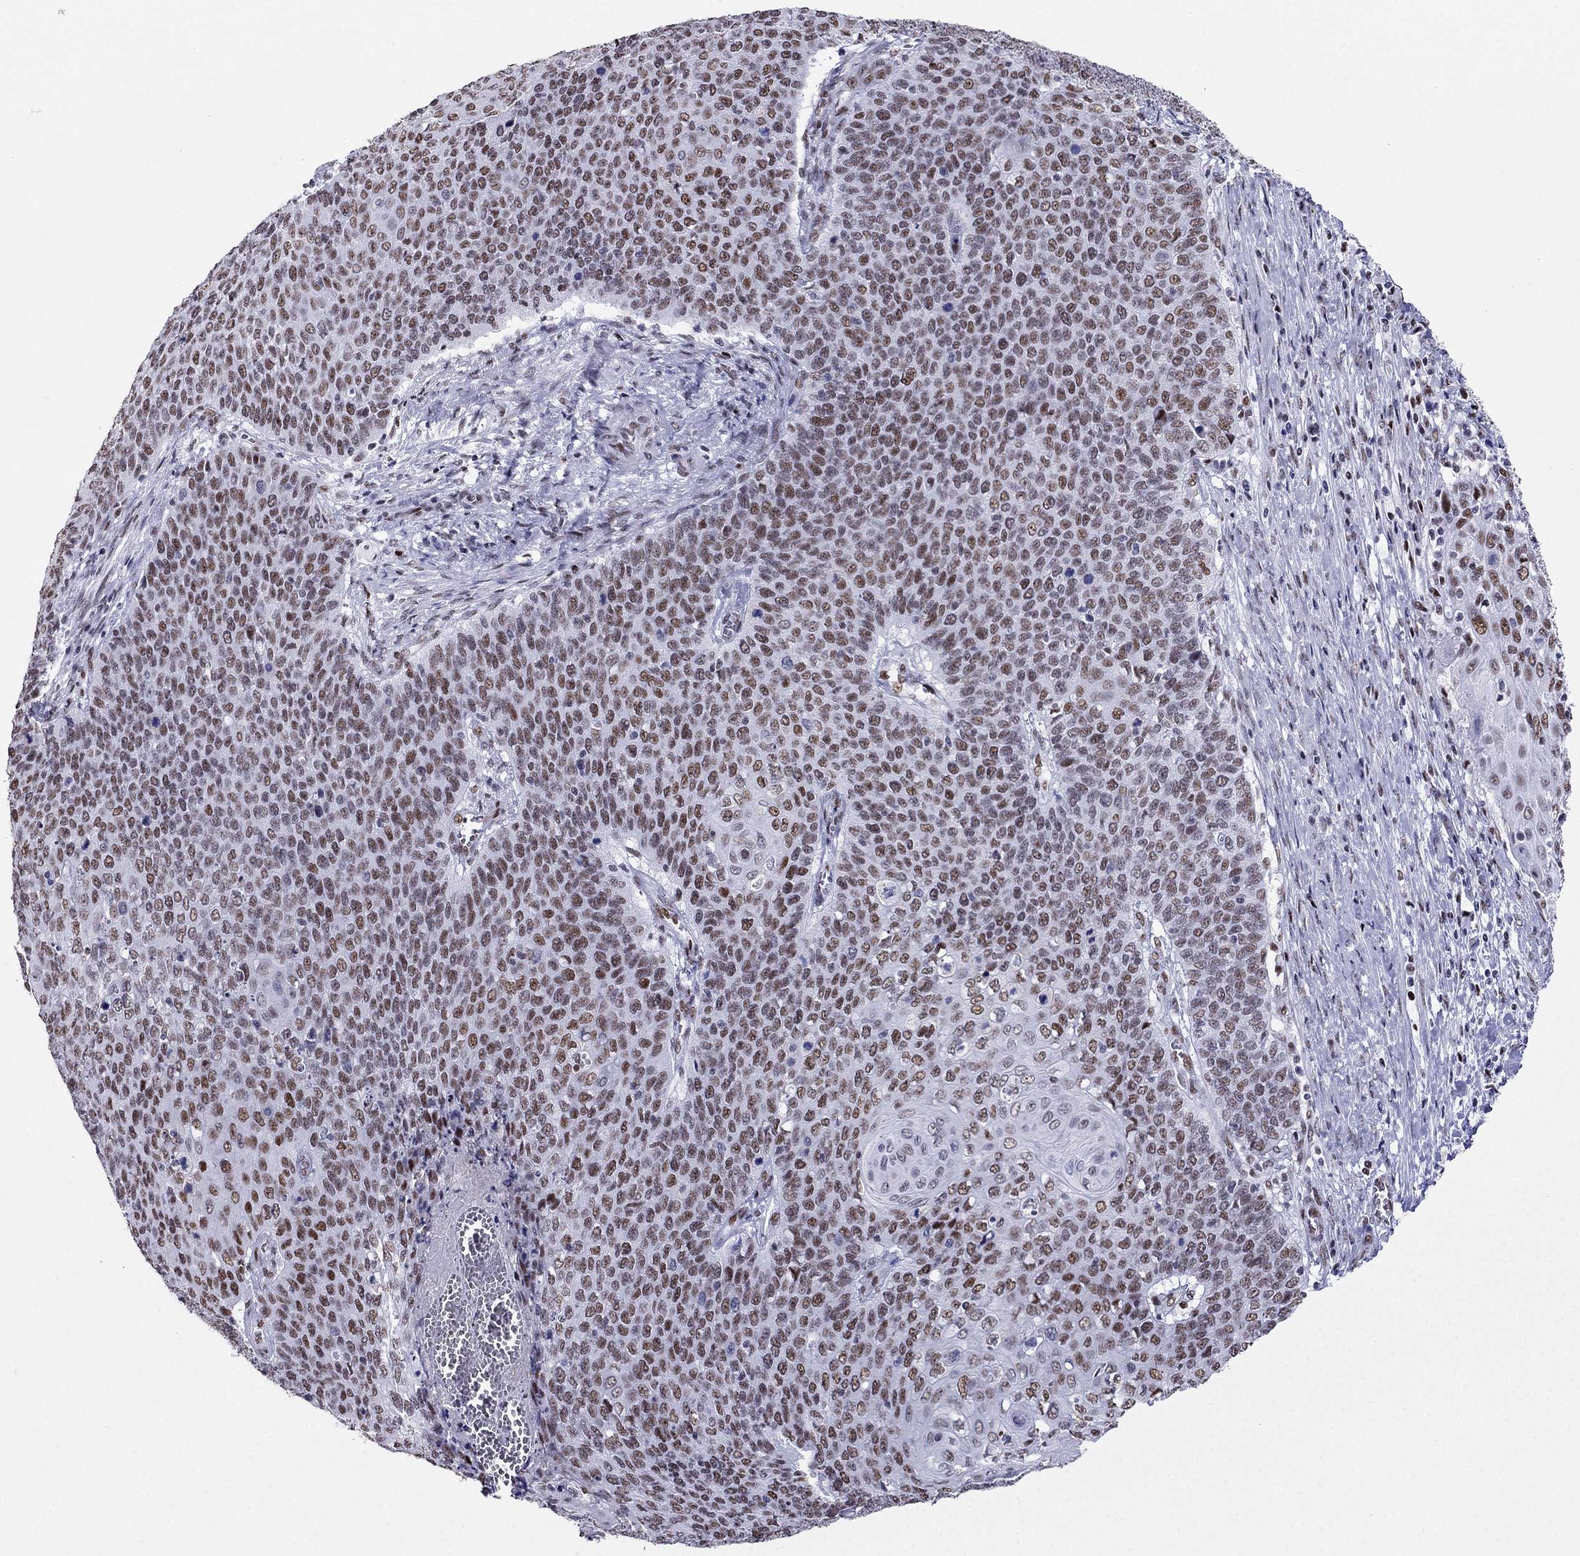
{"staining": {"intensity": "moderate", "quantity": ">75%", "location": "nuclear"}, "tissue": "cervical cancer", "cell_type": "Tumor cells", "image_type": "cancer", "snomed": [{"axis": "morphology", "description": "Squamous cell carcinoma, NOS"}, {"axis": "topography", "description": "Cervix"}], "caption": "Moderate nuclear protein positivity is appreciated in approximately >75% of tumor cells in cervical cancer. (Brightfield microscopy of DAB IHC at high magnification).", "gene": "PPM1G", "patient": {"sex": "female", "age": 39}}